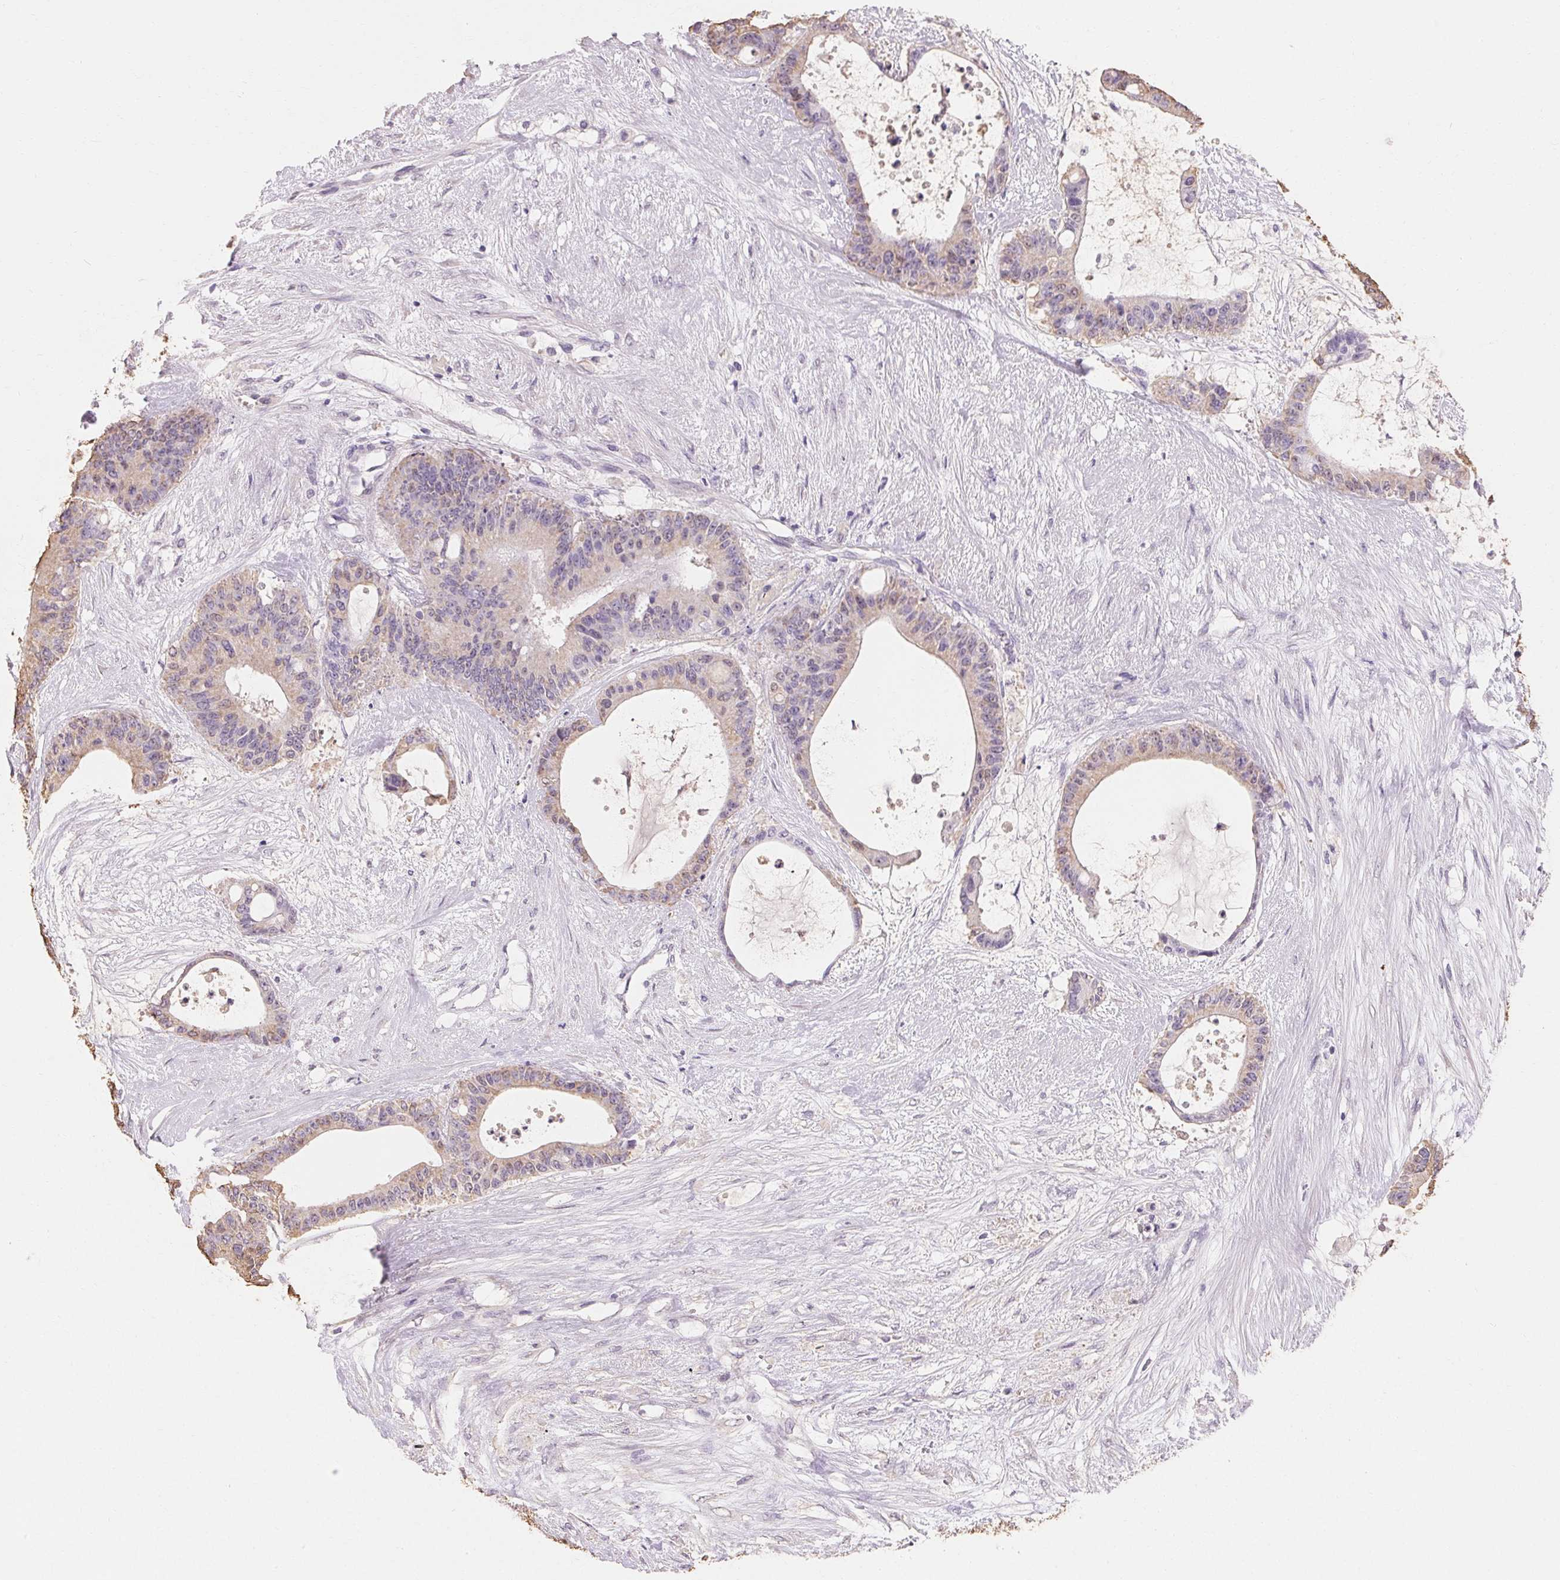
{"staining": {"intensity": "weak", "quantity": ">75%", "location": "cytoplasmic/membranous"}, "tissue": "liver cancer", "cell_type": "Tumor cells", "image_type": "cancer", "snomed": [{"axis": "morphology", "description": "Normal tissue, NOS"}, {"axis": "morphology", "description": "Cholangiocarcinoma"}, {"axis": "topography", "description": "Liver"}, {"axis": "topography", "description": "Peripheral nerve tissue"}], "caption": "Protein staining displays weak cytoplasmic/membranous positivity in about >75% of tumor cells in liver cholangiocarcinoma.", "gene": "MAP7D2", "patient": {"sex": "female", "age": 73}}